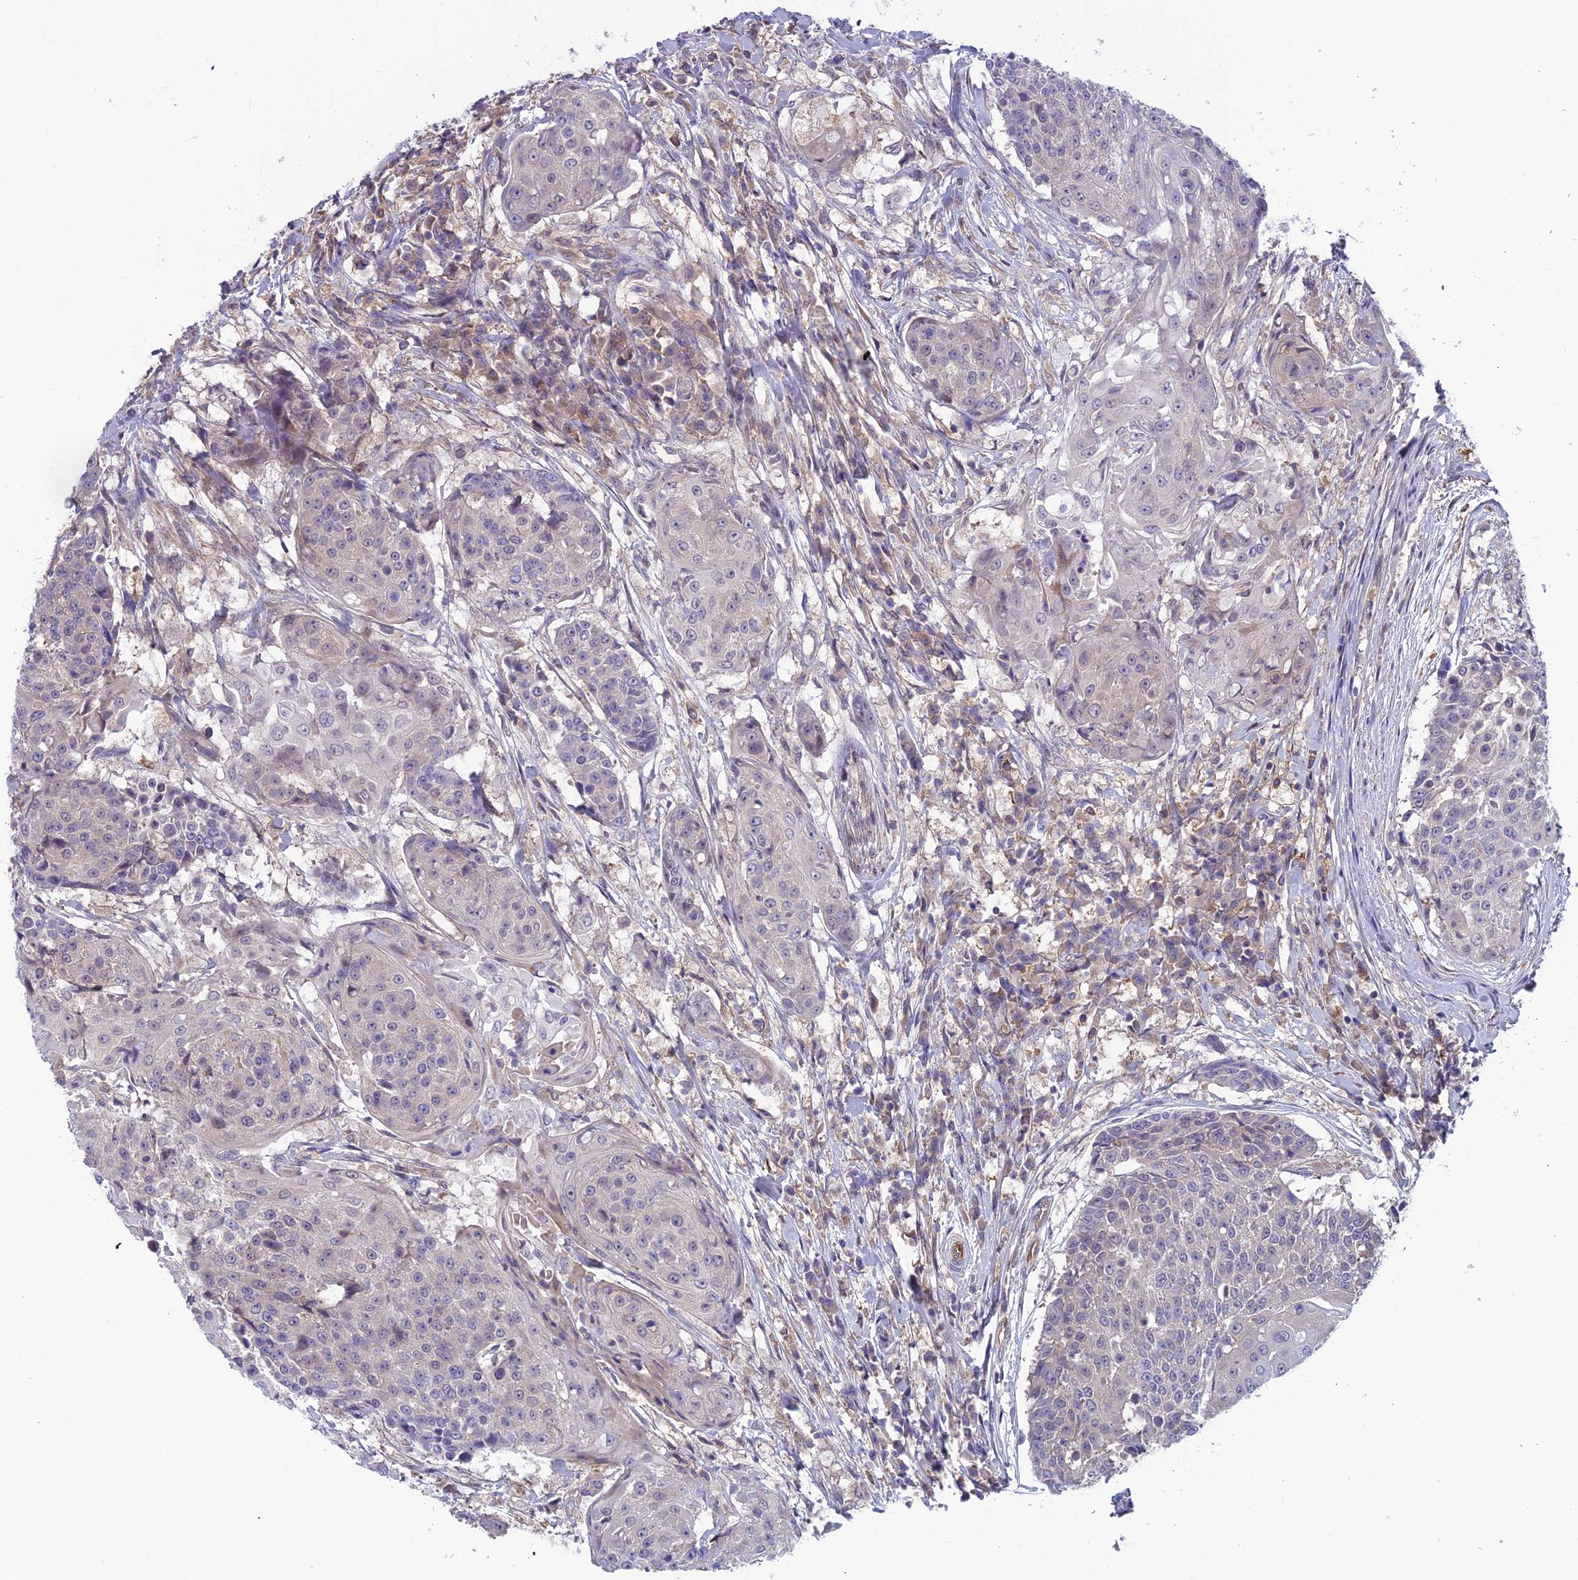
{"staining": {"intensity": "negative", "quantity": "none", "location": "none"}, "tissue": "urothelial cancer", "cell_type": "Tumor cells", "image_type": "cancer", "snomed": [{"axis": "morphology", "description": "Urothelial carcinoma, High grade"}, {"axis": "topography", "description": "Urinary bladder"}], "caption": "The photomicrograph demonstrates no staining of tumor cells in high-grade urothelial carcinoma.", "gene": "MAST2", "patient": {"sex": "female", "age": 63}}